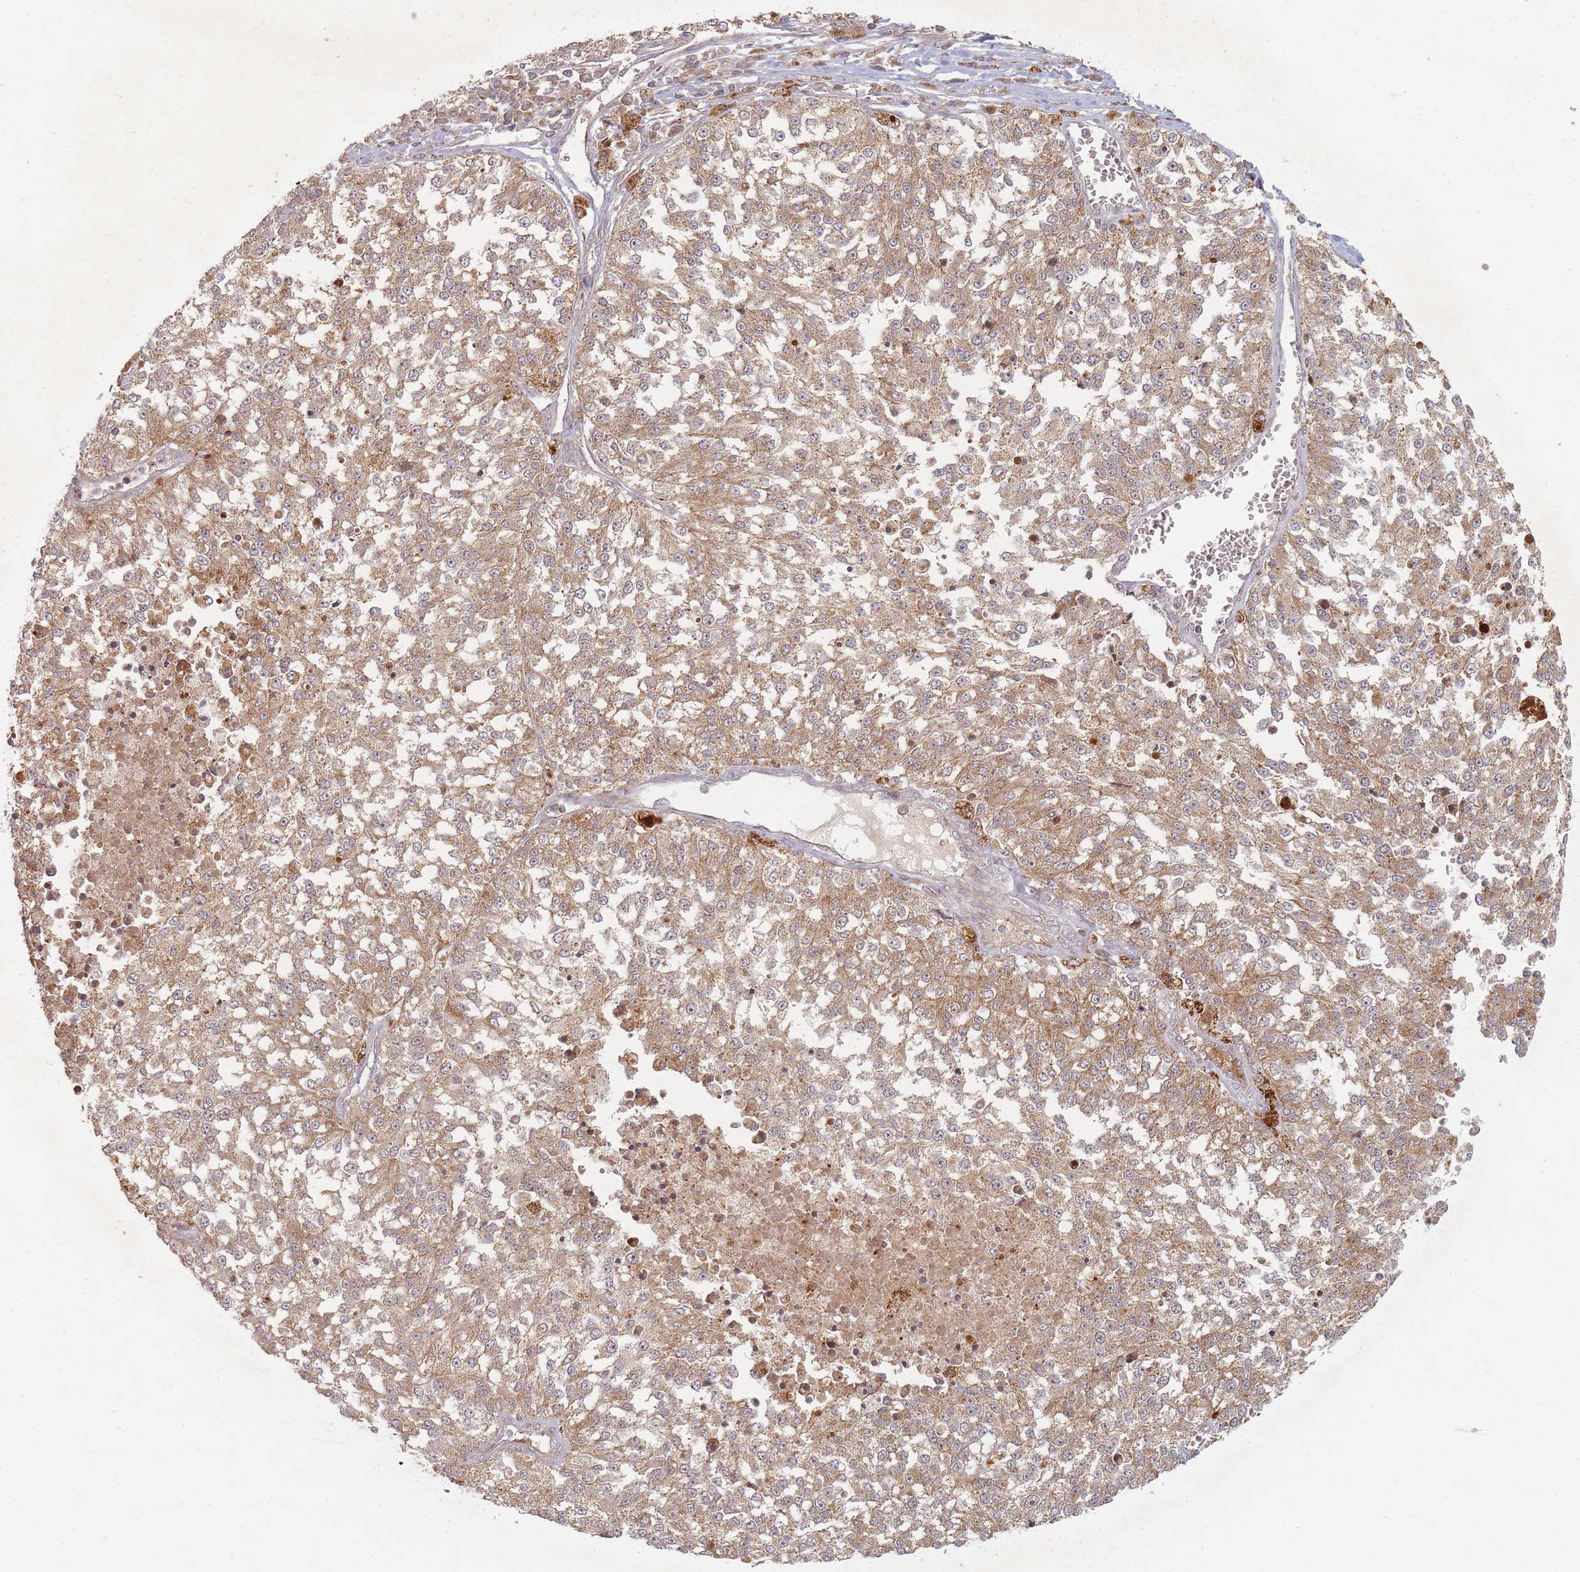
{"staining": {"intensity": "moderate", "quantity": ">75%", "location": "cytoplasmic/membranous"}, "tissue": "melanoma", "cell_type": "Tumor cells", "image_type": "cancer", "snomed": [{"axis": "morphology", "description": "Malignant melanoma, NOS"}, {"axis": "topography", "description": "Skin"}], "caption": "Immunohistochemical staining of human melanoma exhibits medium levels of moderate cytoplasmic/membranous expression in approximately >75% of tumor cells.", "gene": "RADX", "patient": {"sex": "female", "age": 64}}